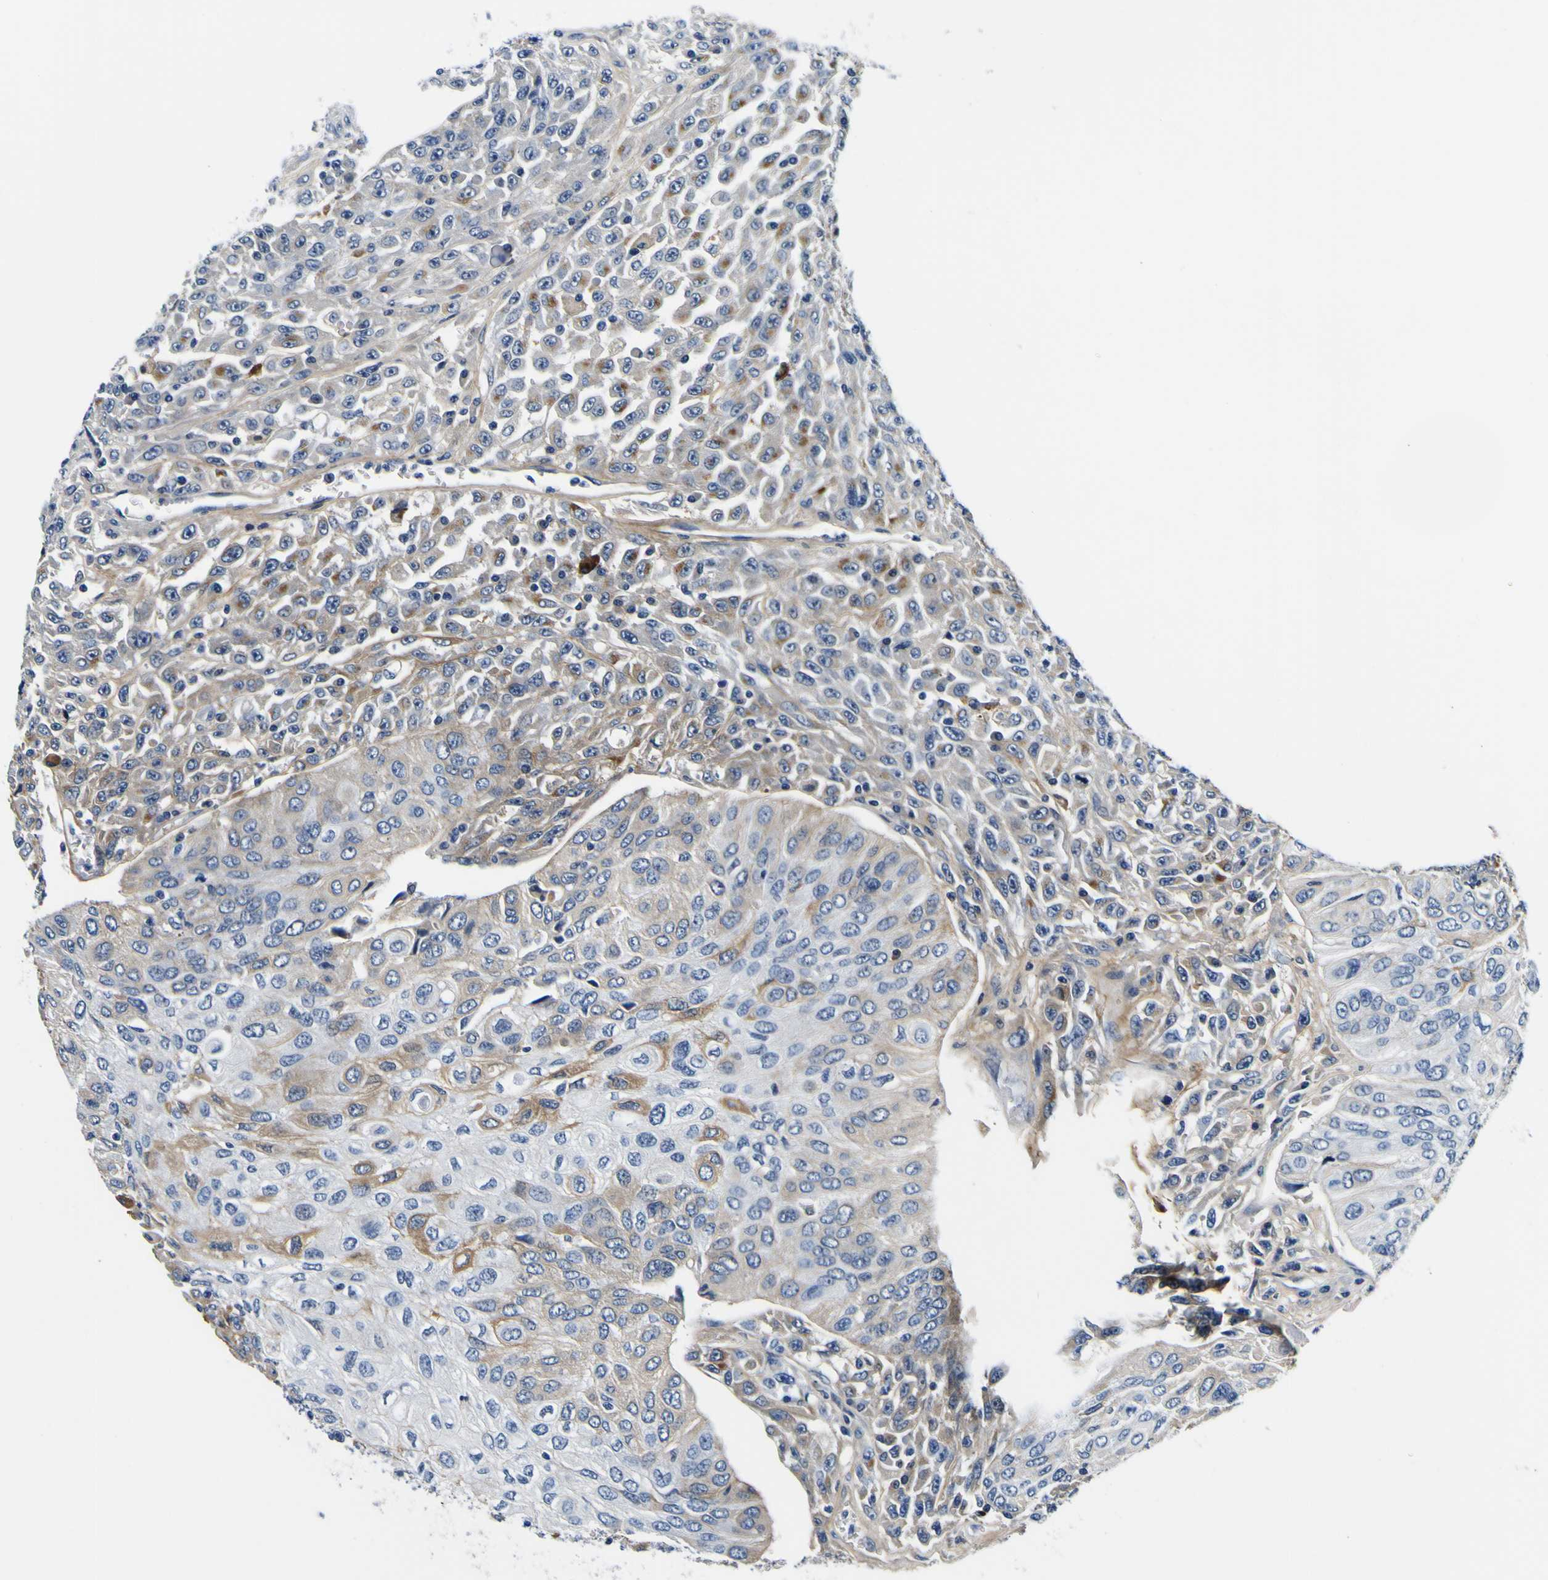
{"staining": {"intensity": "moderate", "quantity": "<25%", "location": "cytoplasmic/membranous"}, "tissue": "urothelial cancer", "cell_type": "Tumor cells", "image_type": "cancer", "snomed": [{"axis": "morphology", "description": "Urothelial carcinoma, High grade"}, {"axis": "topography", "description": "Urinary bladder"}], "caption": "Tumor cells show low levels of moderate cytoplasmic/membranous expression in approximately <25% of cells in urothelial cancer.", "gene": "POSTN", "patient": {"sex": "male", "age": 66}}